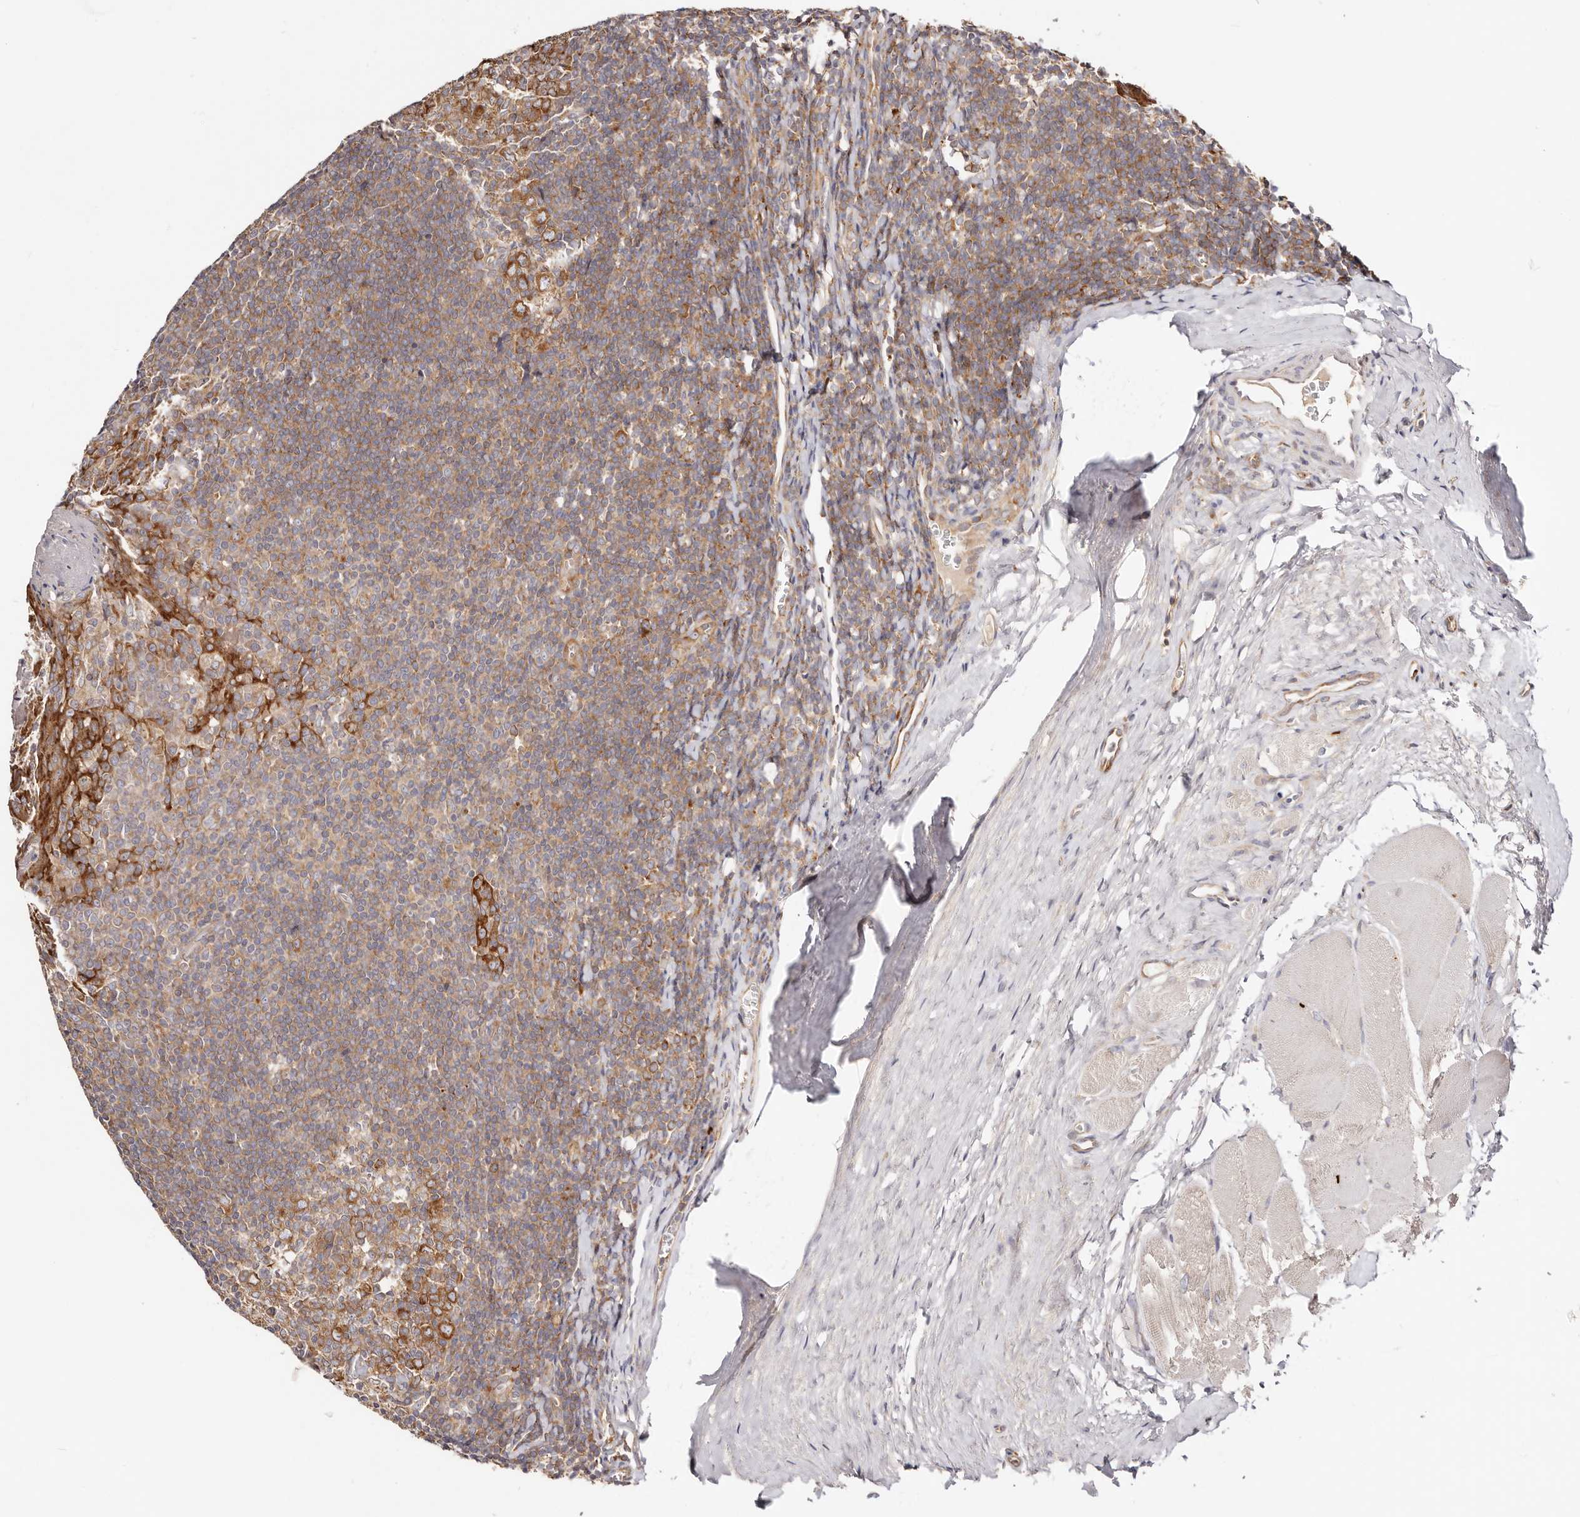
{"staining": {"intensity": "strong", "quantity": ">75%", "location": "cytoplasmic/membranous"}, "tissue": "tonsil", "cell_type": "Germinal center cells", "image_type": "normal", "snomed": [{"axis": "morphology", "description": "Normal tissue, NOS"}, {"axis": "topography", "description": "Tonsil"}], "caption": "DAB (3,3'-diaminobenzidine) immunohistochemical staining of unremarkable human tonsil reveals strong cytoplasmic/membranous protein positivity in approximately >75% of germinal center cells. (DAB IHC, brown staining for protein, blue staining for nuclei).", "gene": "GNA13", "patient": {"sex": "male", "age": 27}}